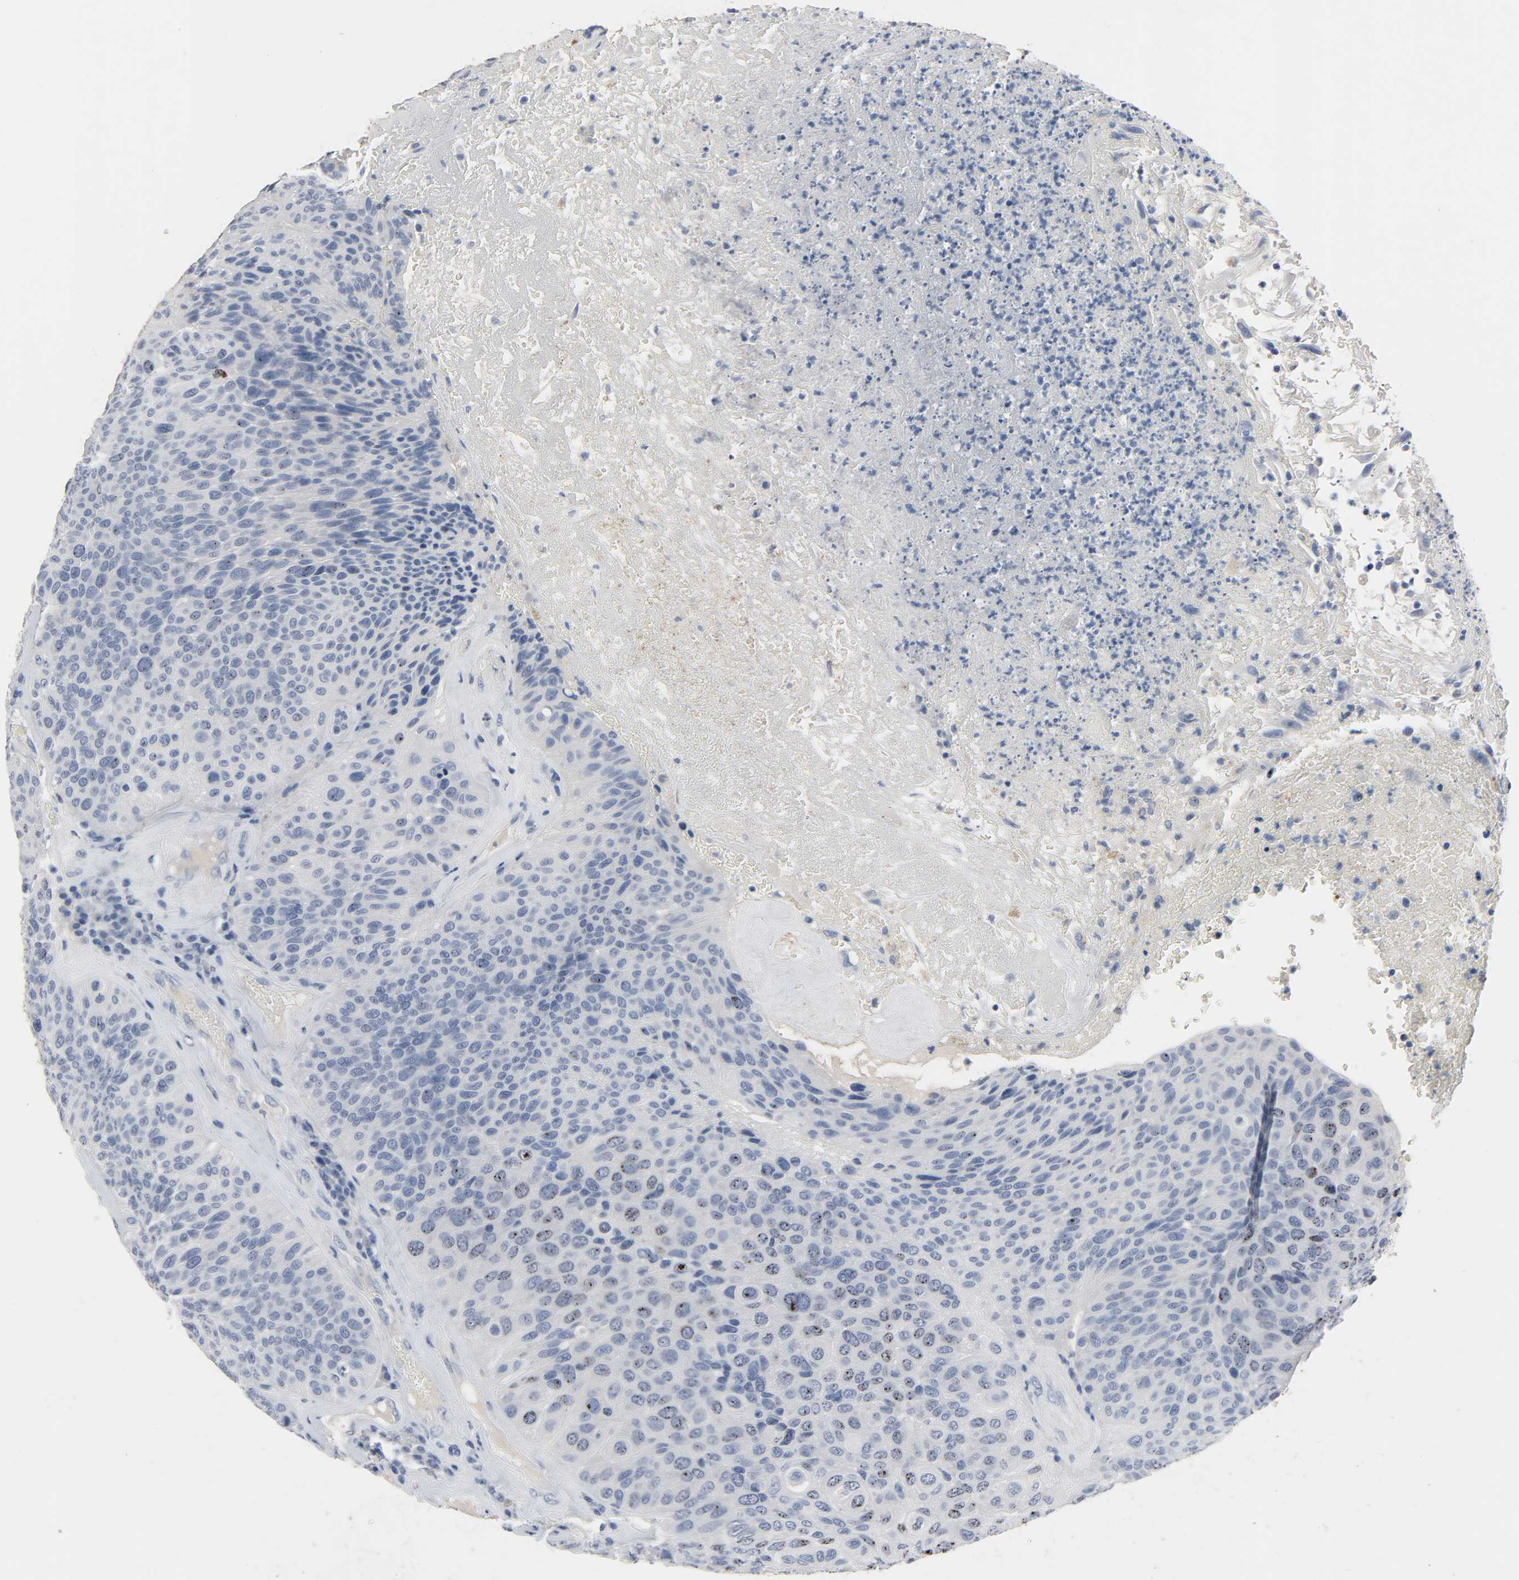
{"staining": {"intensity": "moderate", "quantity": "<25%", "location": "nuclear"}, "tissue": "urothelial cancer", "cell_type": "Tumor cells", "image_type": "cancer", "snomed": [{"axis": "morphology", "description": "Urothelial carcinoma, High grade"}, {"axis": "topography", "description": "Urinary bladder"}], "caption": "This is a histology image of immunohistochemistry (IHC) staining of high-grade urothelial carcinoma, which shows moderate expression in the nuclear of tumor cells.", "gene": "FBLN5", "patient": {"sex": "male", "age": 66}}